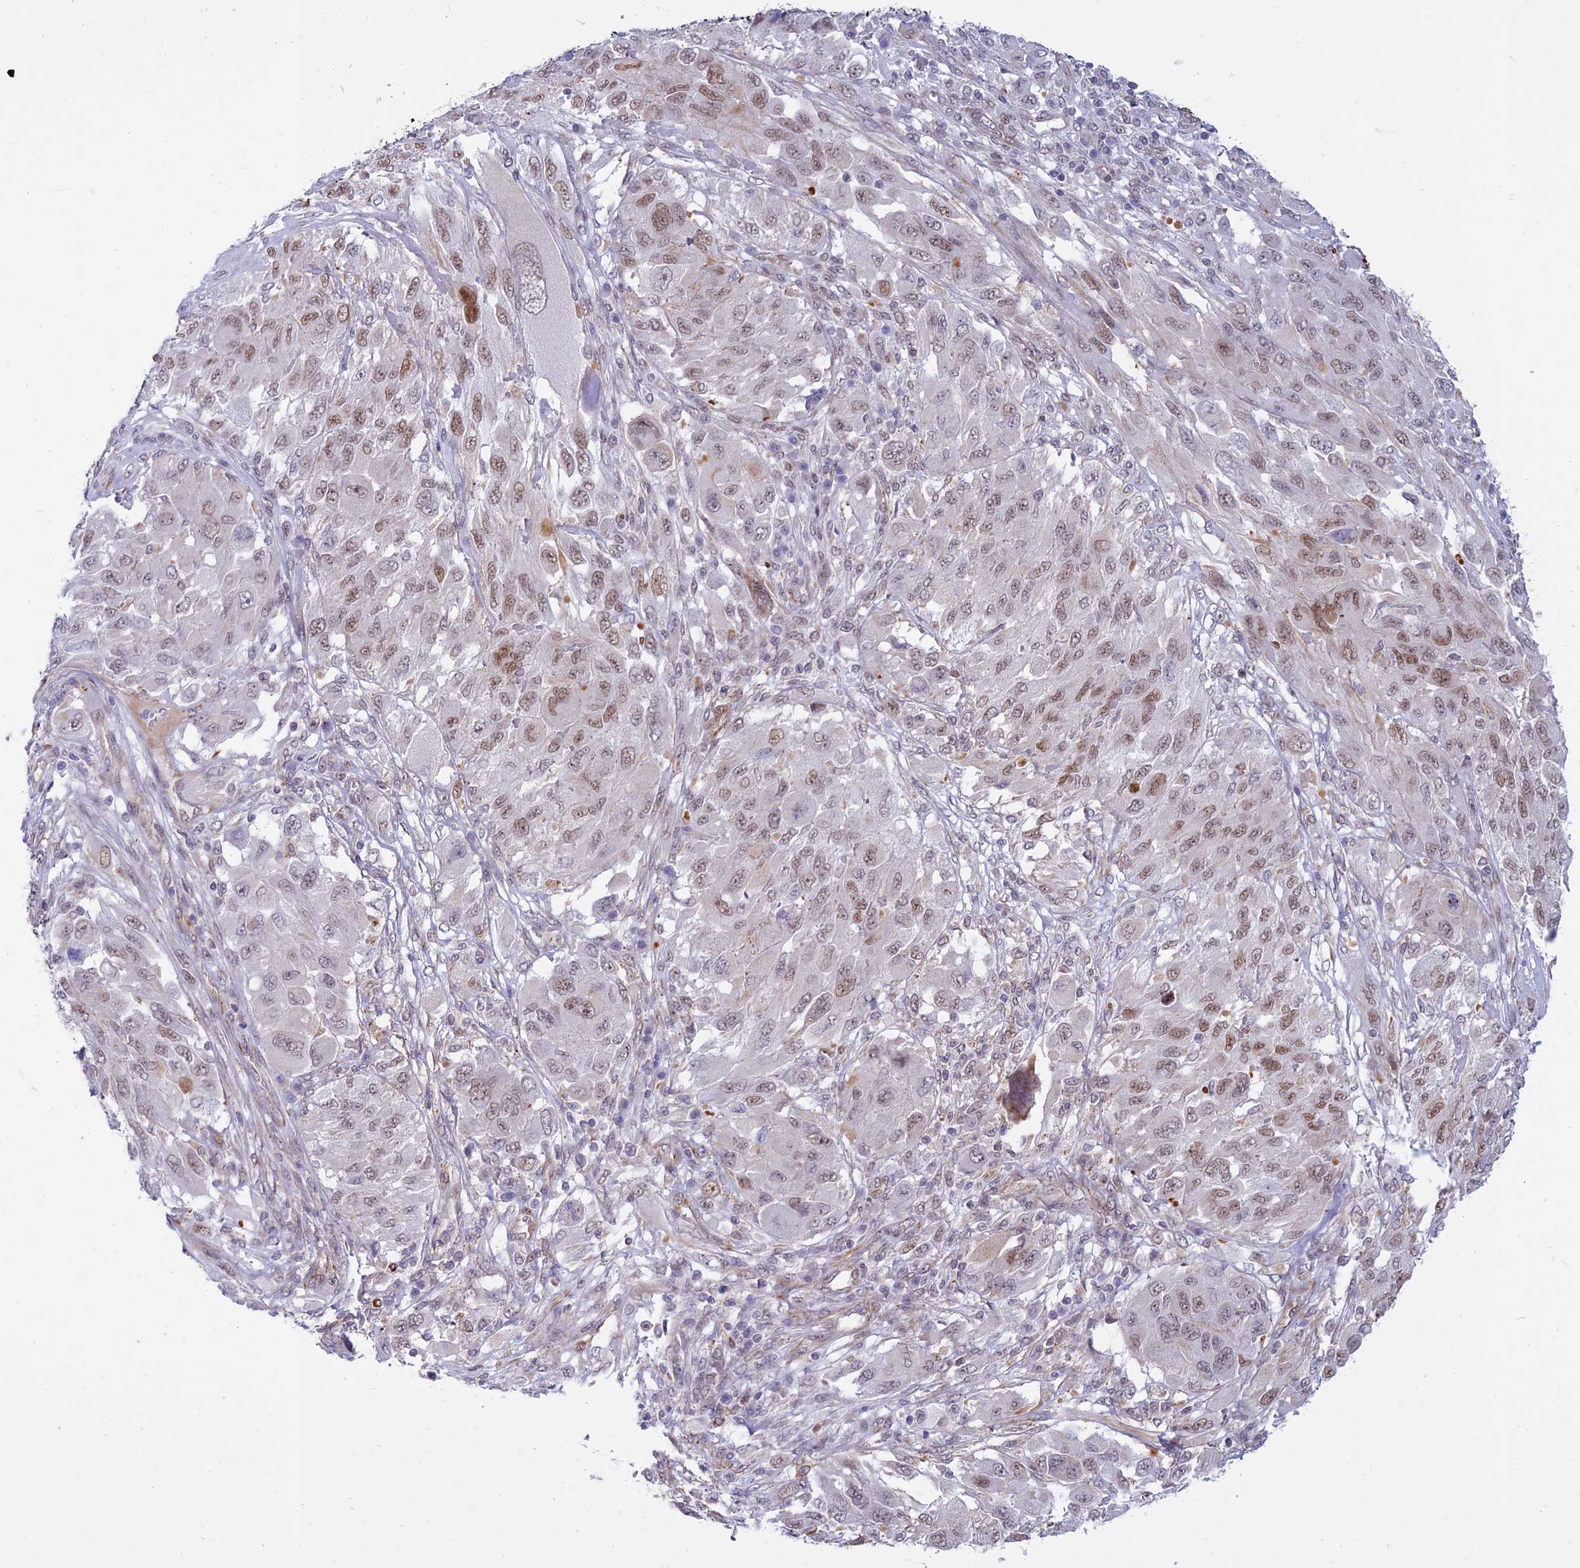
{"staining": {"intensity": "moderate", "quantity": ">75%", "location": "nuclear"}, "tissue": "melanoma", "cell_type": "Tumor cells", "image_type": "cancer", "snomed": [{"axis": "morphology", "description": "Malignant melanoma, NOS"}, {"axis": "topography", "description": "Skin"}], "caption": "Immunohistochemistry (IHC) (DAB (3,3'-diaminobenzidine)) staining of human malignant melanoma reveals moderate nuclear protein staining in approximately >75% of tumor cells.", "gene": "SAPCD2", "patient": {"sex": "female", "age": 91}}